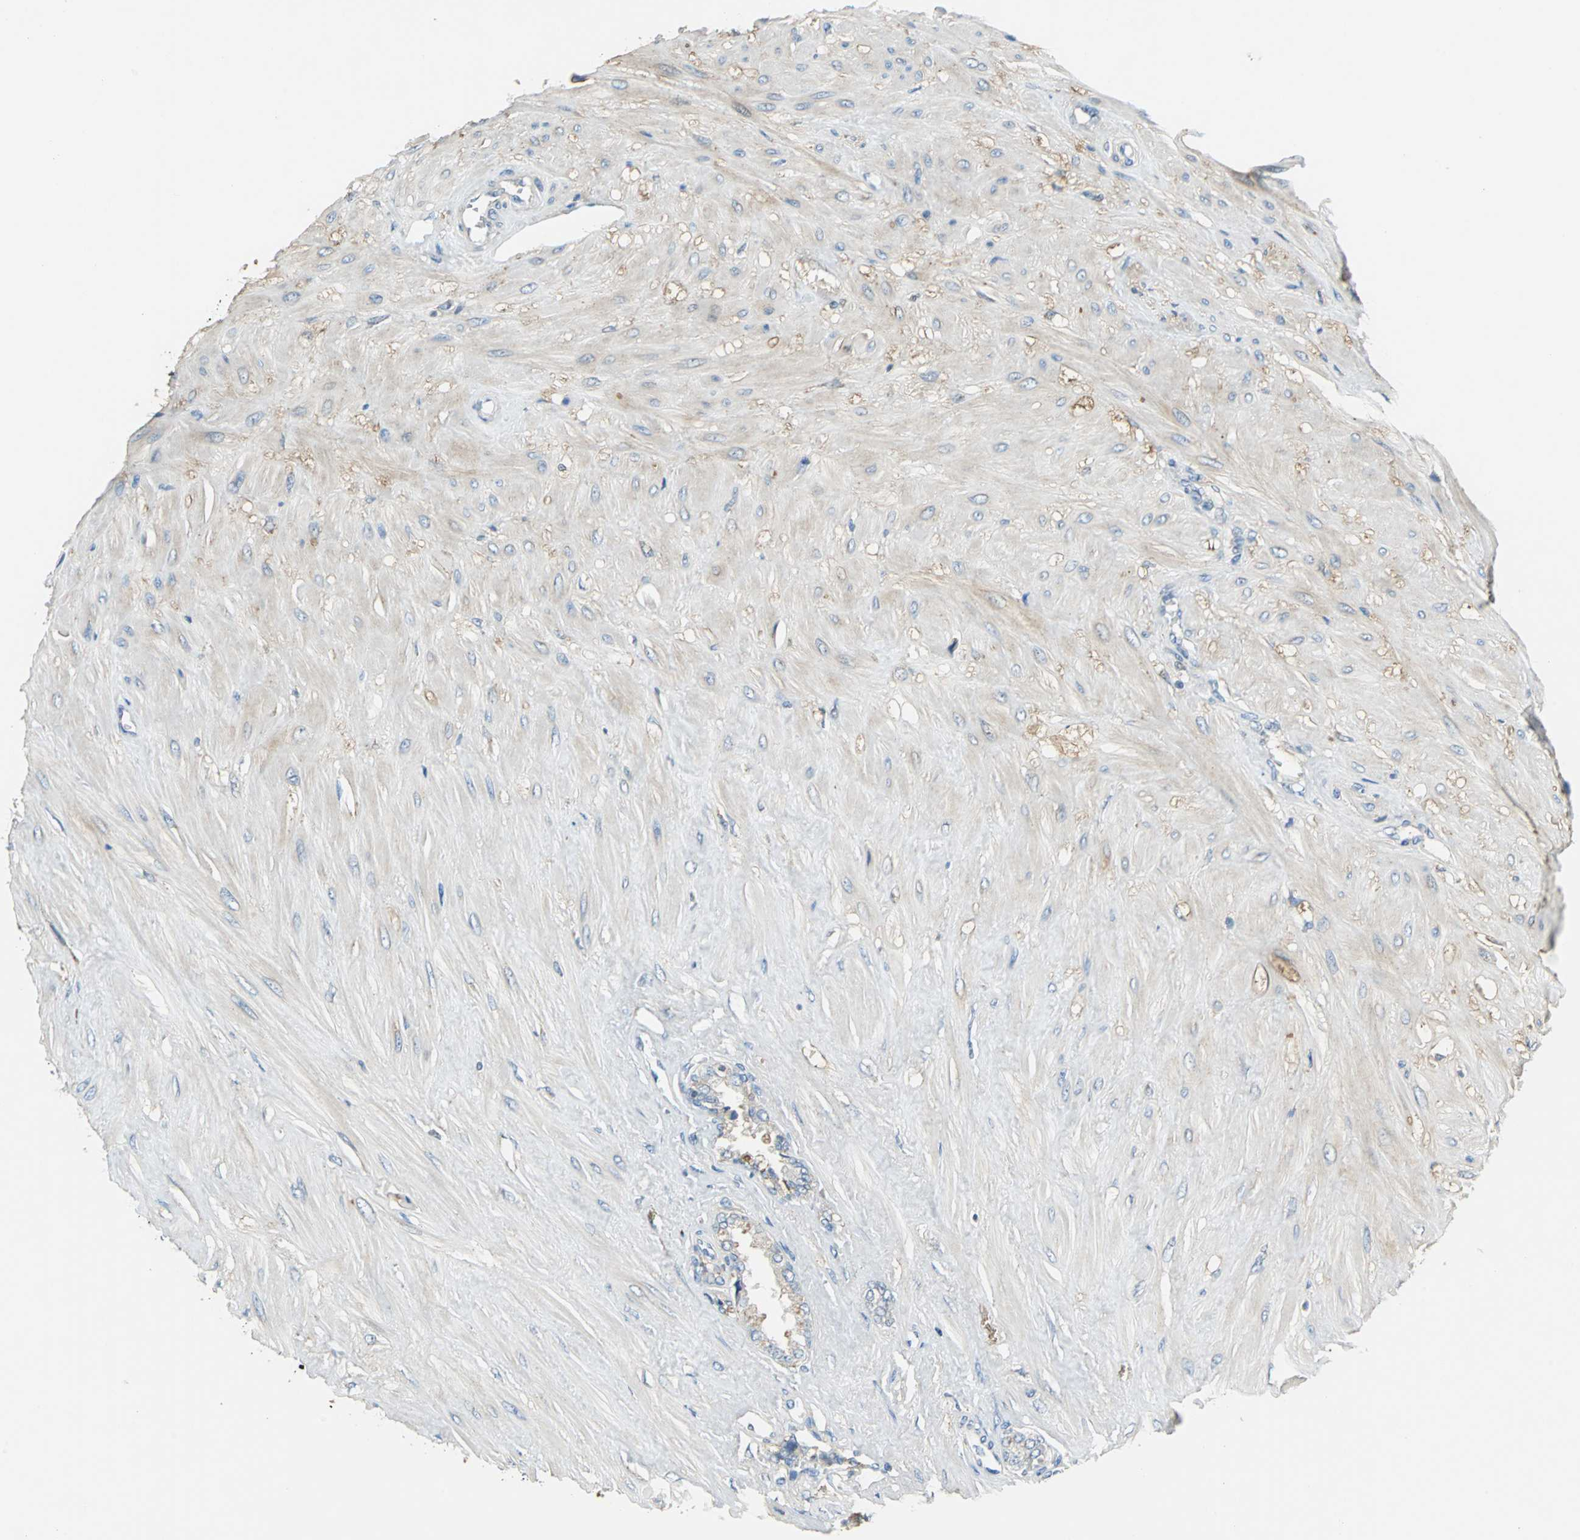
{"staining": {"intensity": "weak", "quantity": "<25%", "location": "cytoplasmic/membranous"}, "tissue": "seminal vesicle", "cell_type": "Glandular cells", "image_type": "normal", "snomed": [{"axis": "morphology", "description": "Normal tissue, NOS"}, {"axis": "topography", "description": "Seminal veicle"}], "caption": "This is an IHC micrograph of benign human seminal vesicle. There is no staining in glandular cells.", "gene": "PRKCA", "patient": {"sex": "male", "age": 46}}